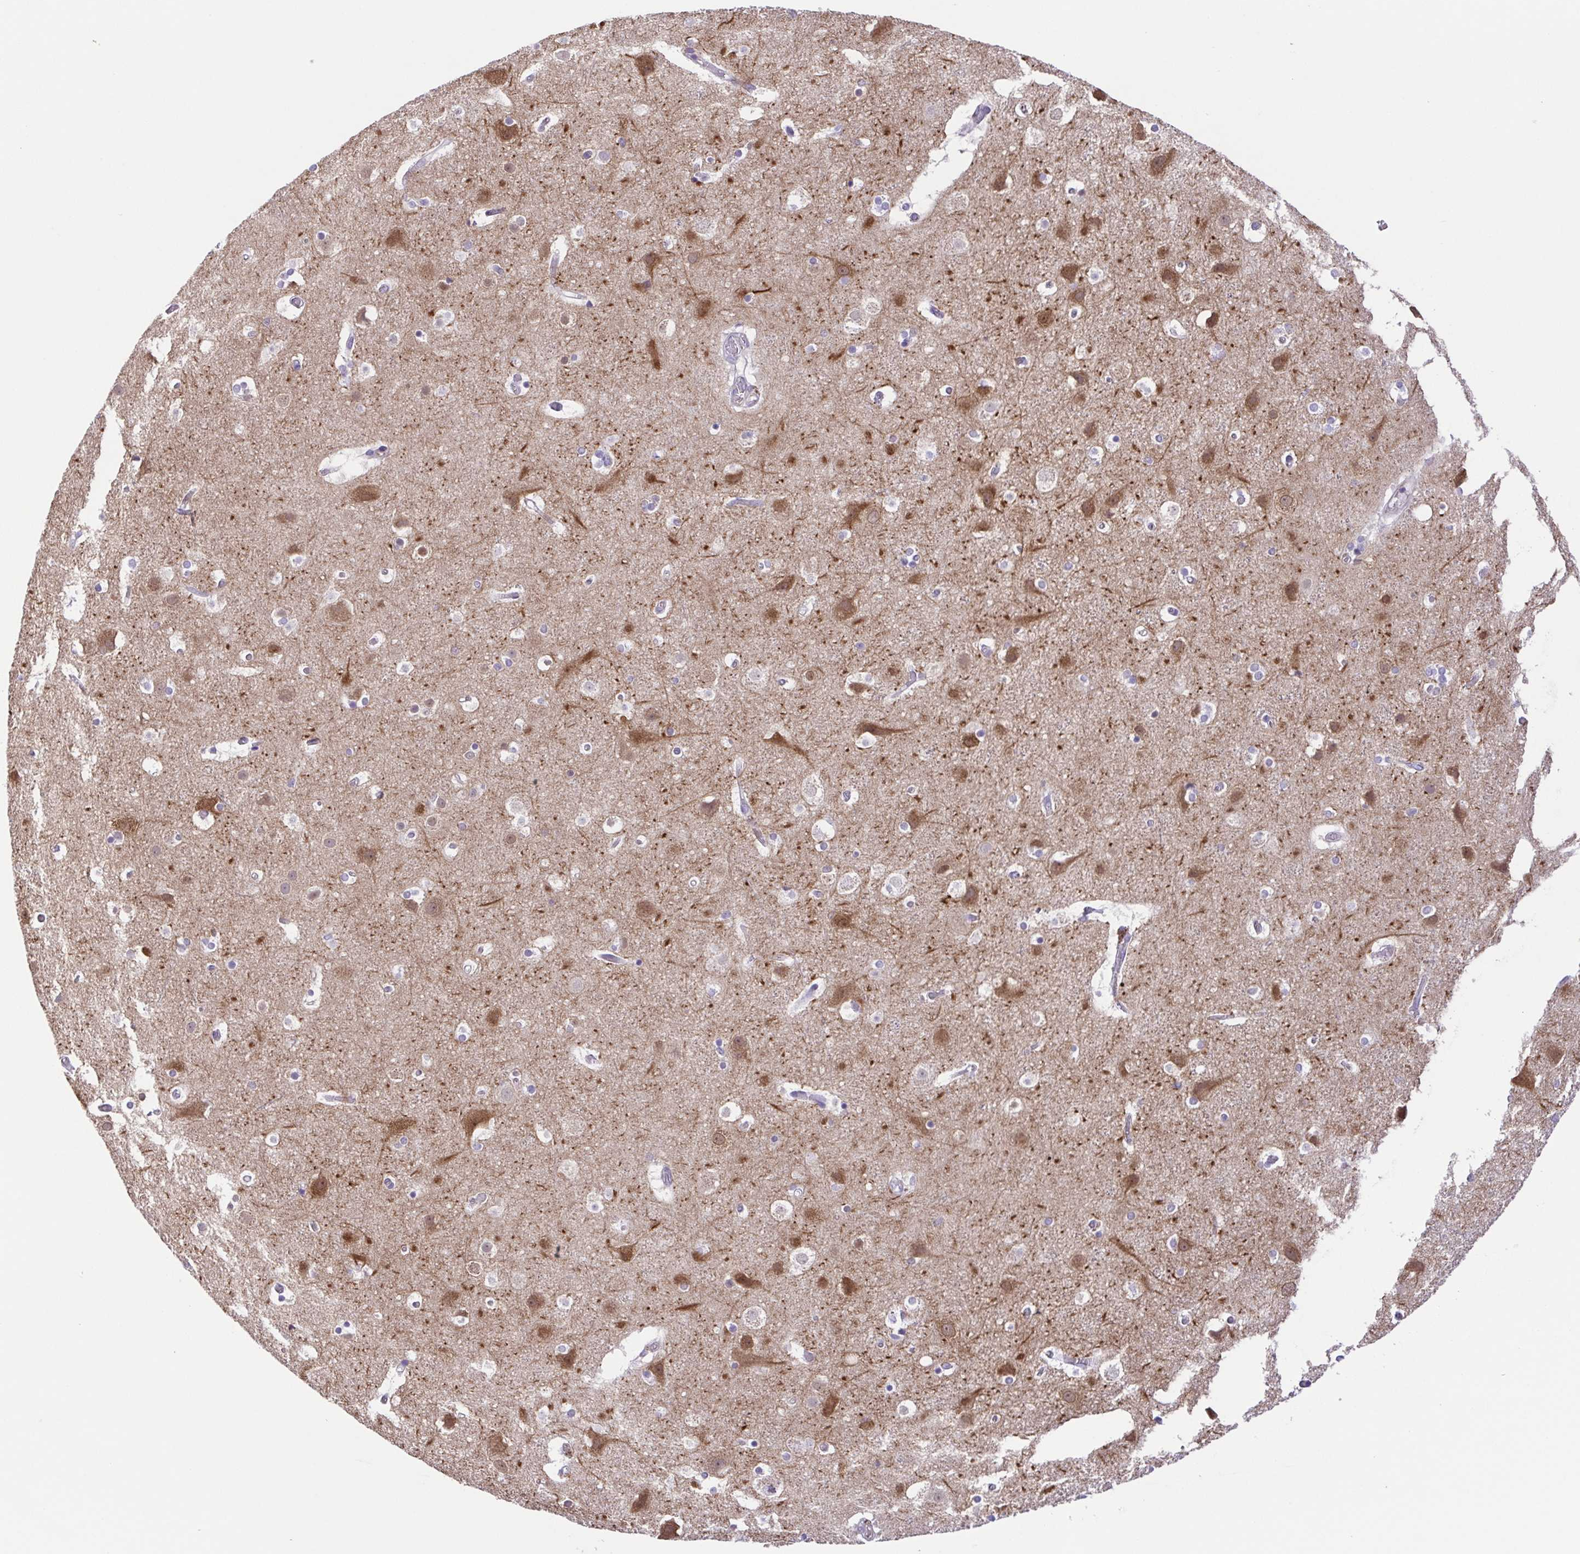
{"staining": {"intensity": "negative", "quantity": "none", "location": "none"}, "tissue": "cerebral cortex", "cell_type": "Endothelial cells", "image_type": "normal", "snomed": [{"axis": "morphology", "description": "Normal tissue, NOS"}, {"axis": "topography", "description": "Cerebral cortex"}], "caption": "Endothelial cells are negative for protein expression in normal human cerebral cortex. (IHC, brightfield microscopy, high magnification).", "gene": "DCLK2", "patient": {"sex": "female", "age": 52}}